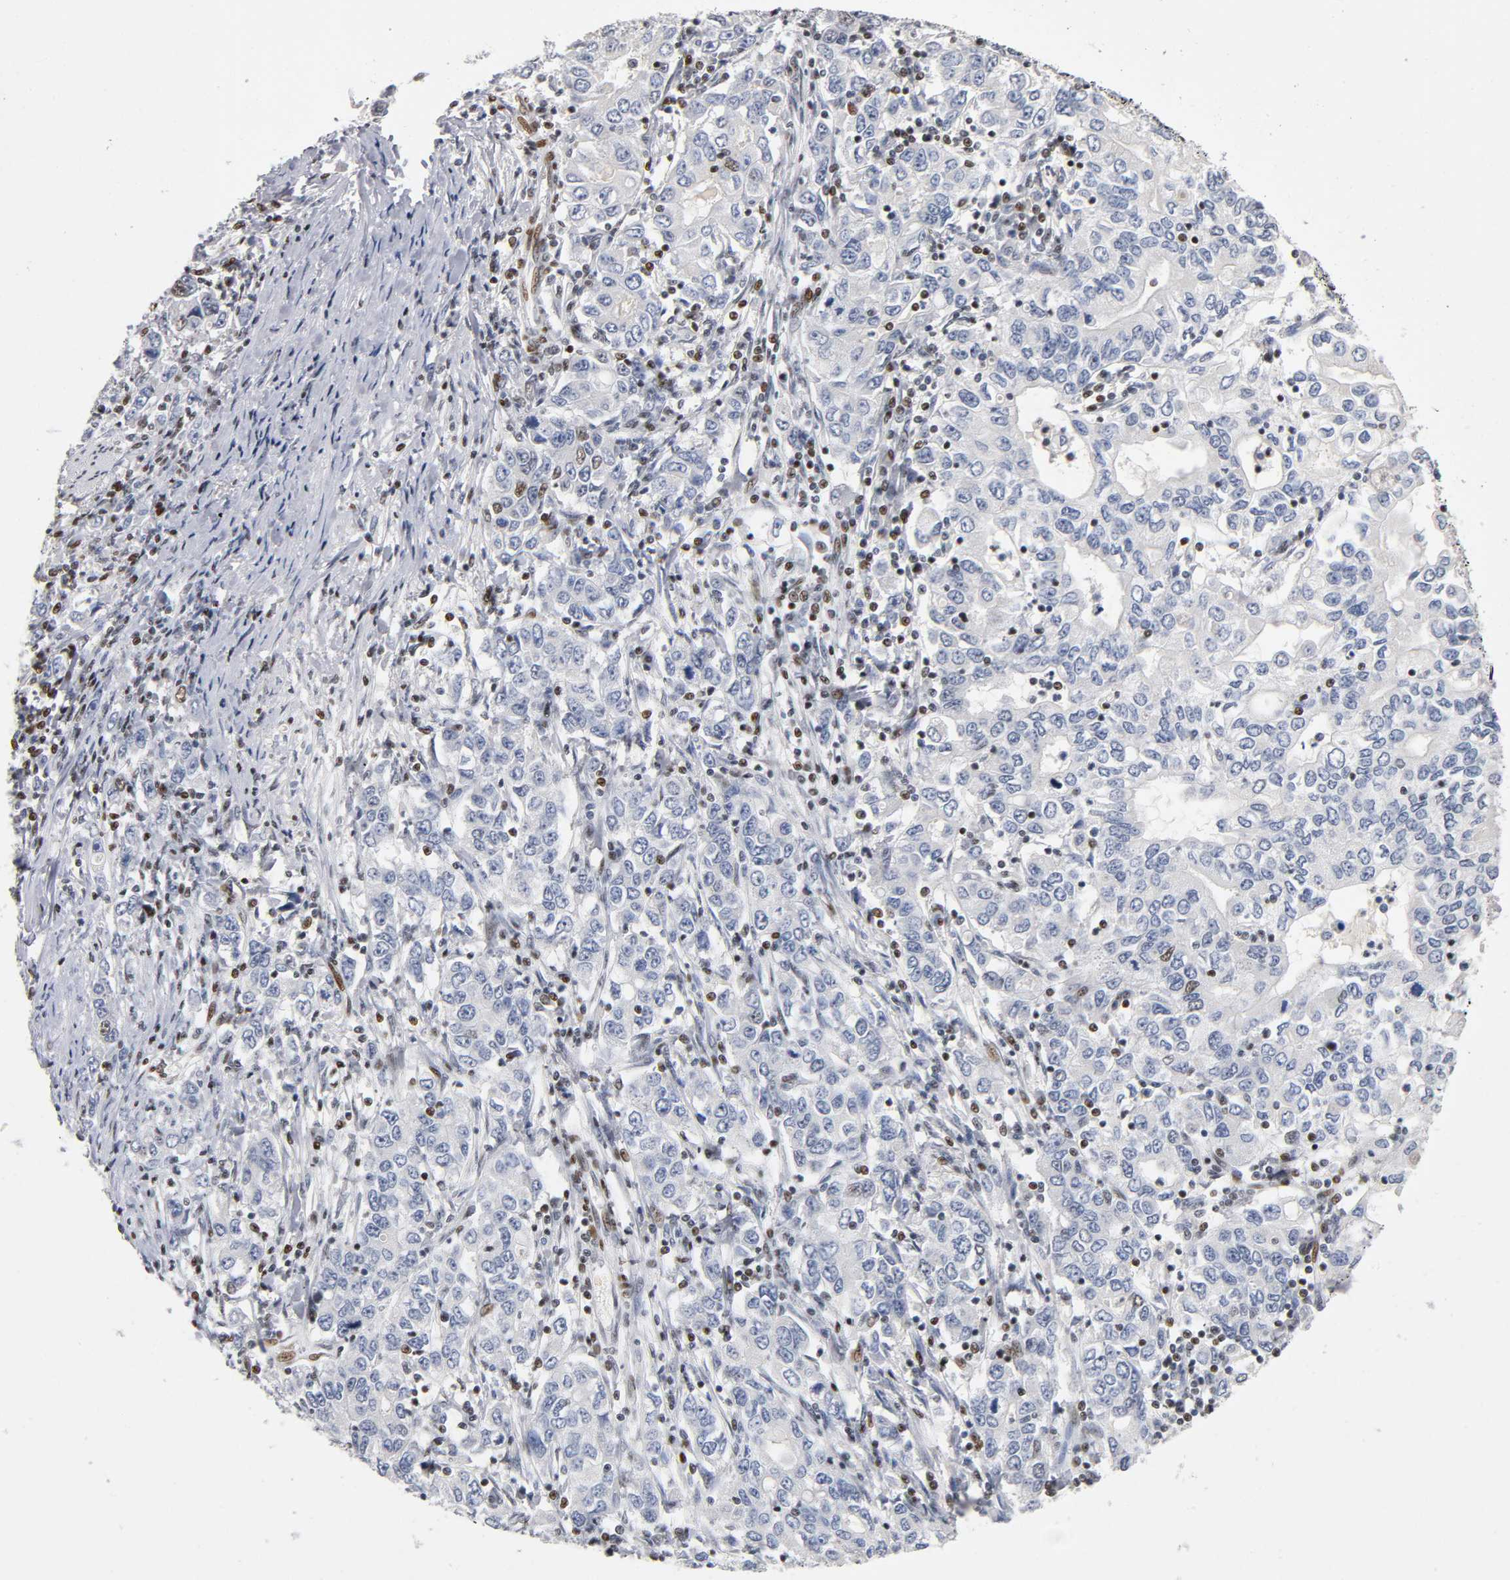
{"staining": {"intensity": "negative", "quantity": "none", "location": "none"}, "tissue": "stomach cancer", "cell_type": "Tumor cells", "image_type": "cancer", "snomed": [{"axis": "morphology", "description": "Adenocarcinoma, NOS"}, {"axis": "topography", "description": "Stomach, lower"}], "caption": "IHC of human stomach cancer demonstrates no positivity in tumor cells.", "gene": "SP3", "patient": {"sex": "female", "age": 72}}